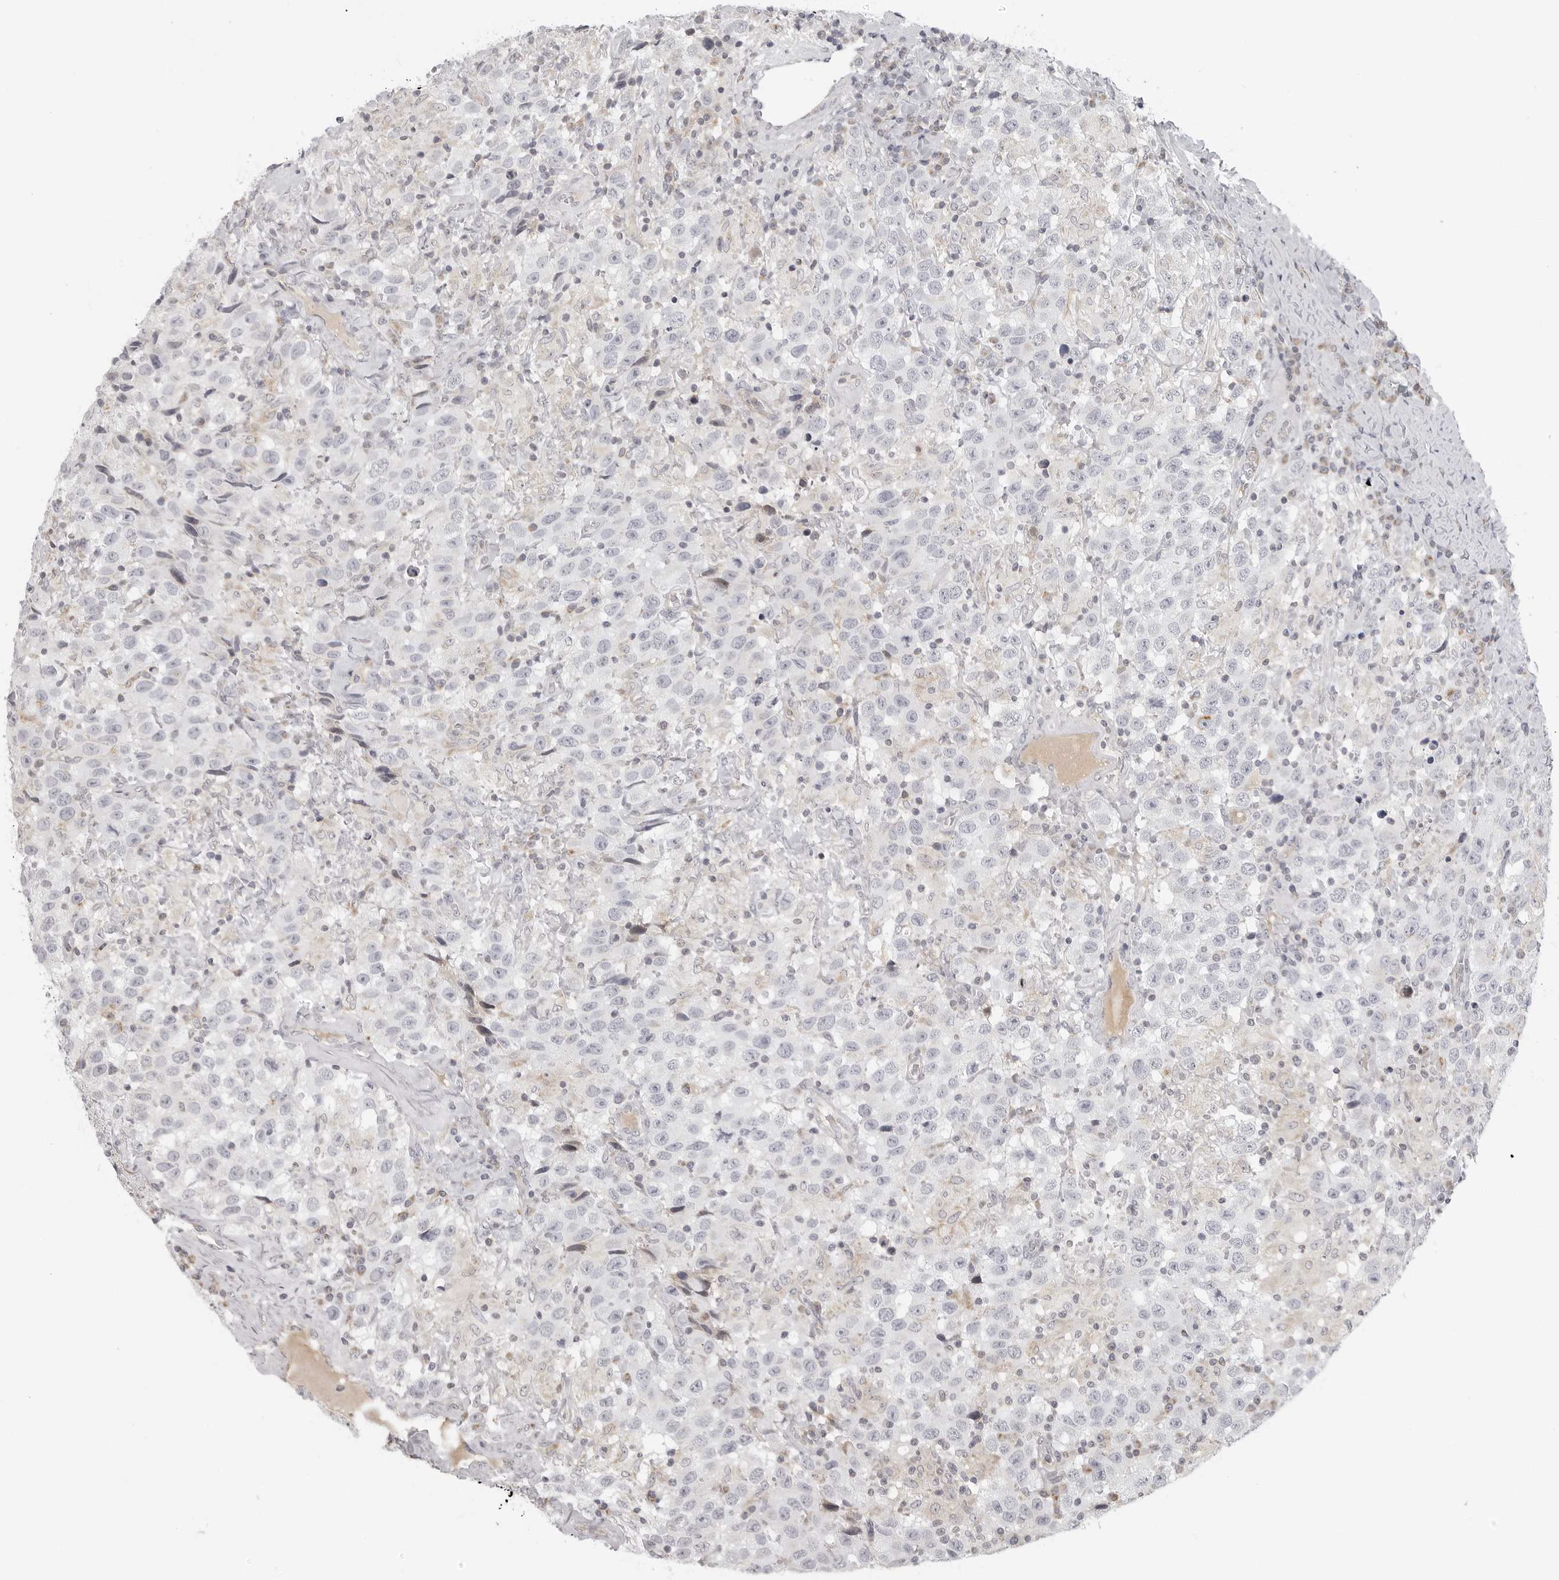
{"staining": {"intensity": "negative", "quantity": "none", "location": "none"}, "tissue": "testis cancer", "cell_type": "Tumor cells", "image_type": "cancer", "snomed": [{"axis": "morphology", "description": "Seminoma, NOS"}, {"axis": "topography", "description": "Testis"}], "caption": "Tumor cells show no significant protein positivity in seminoma (testis).", "gene": "MAP7D1", "patient": {"sex": "male", "age": 41}}